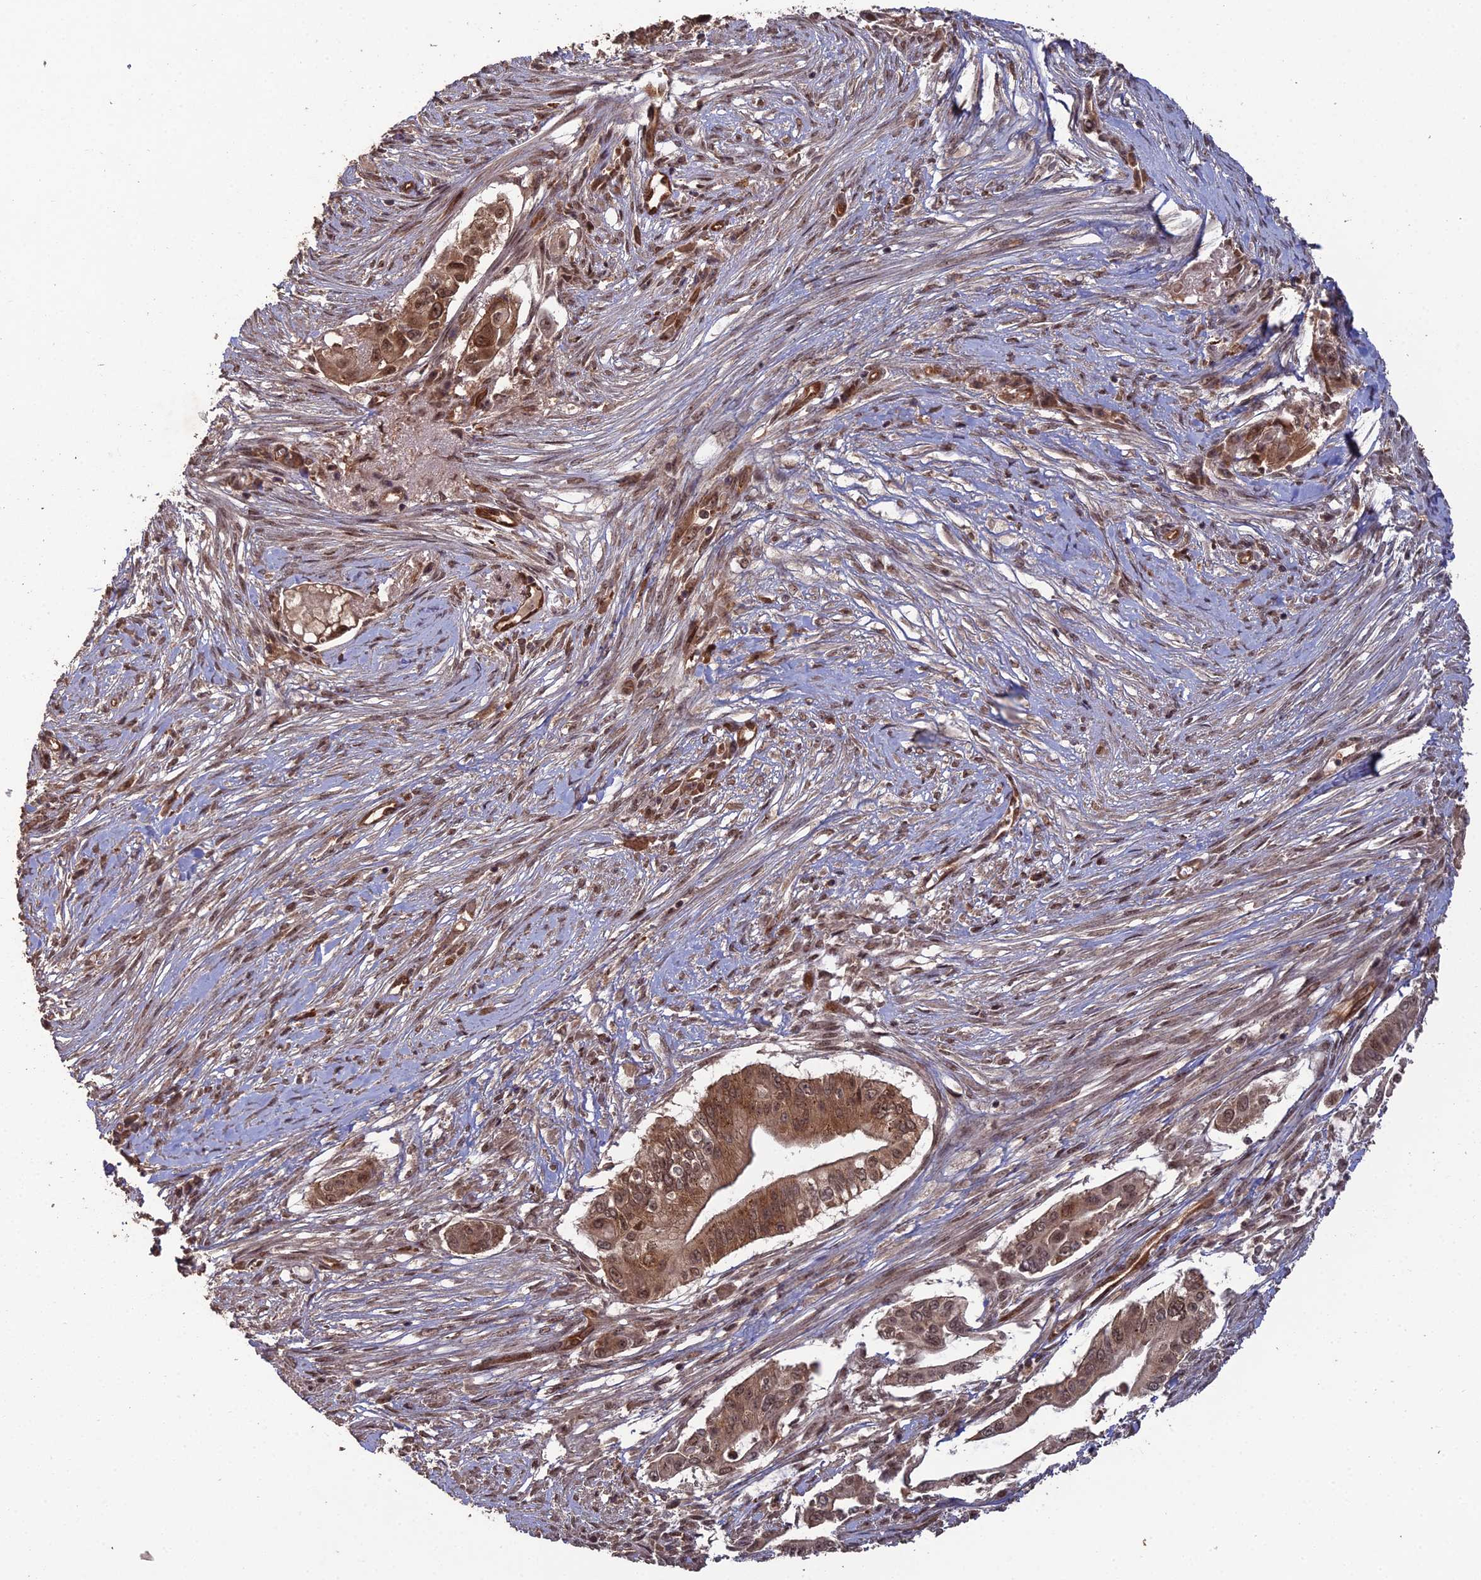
{"staining": {"intensity": "strong", "quantity": ">75%", "location": "cytoplasmic/membranous,nuclear"}, "tissue": "pancreatic cancer", "cell_type": "Tumor cells", "image_type": "cancer", "snomed": [{"axis": "morphology", "description": "Adenocarcinoma, NOS"}, {"axis": "topography", "description": "Pancreas"}], "caption": "Protein staining demonstrates strong cytoplasmic/membranous and nuclear staining in approximately >75% of tumor cells in pancreatic adenocarcinoma. (Stains: DAB (3,3'-diaminobenzidine) in brown, nuclei in blue, Microscopy: brightfield microscopy at high magnification).", "gene": "RALGAPA2", "patient": {"sex": "male", "age": 68}}